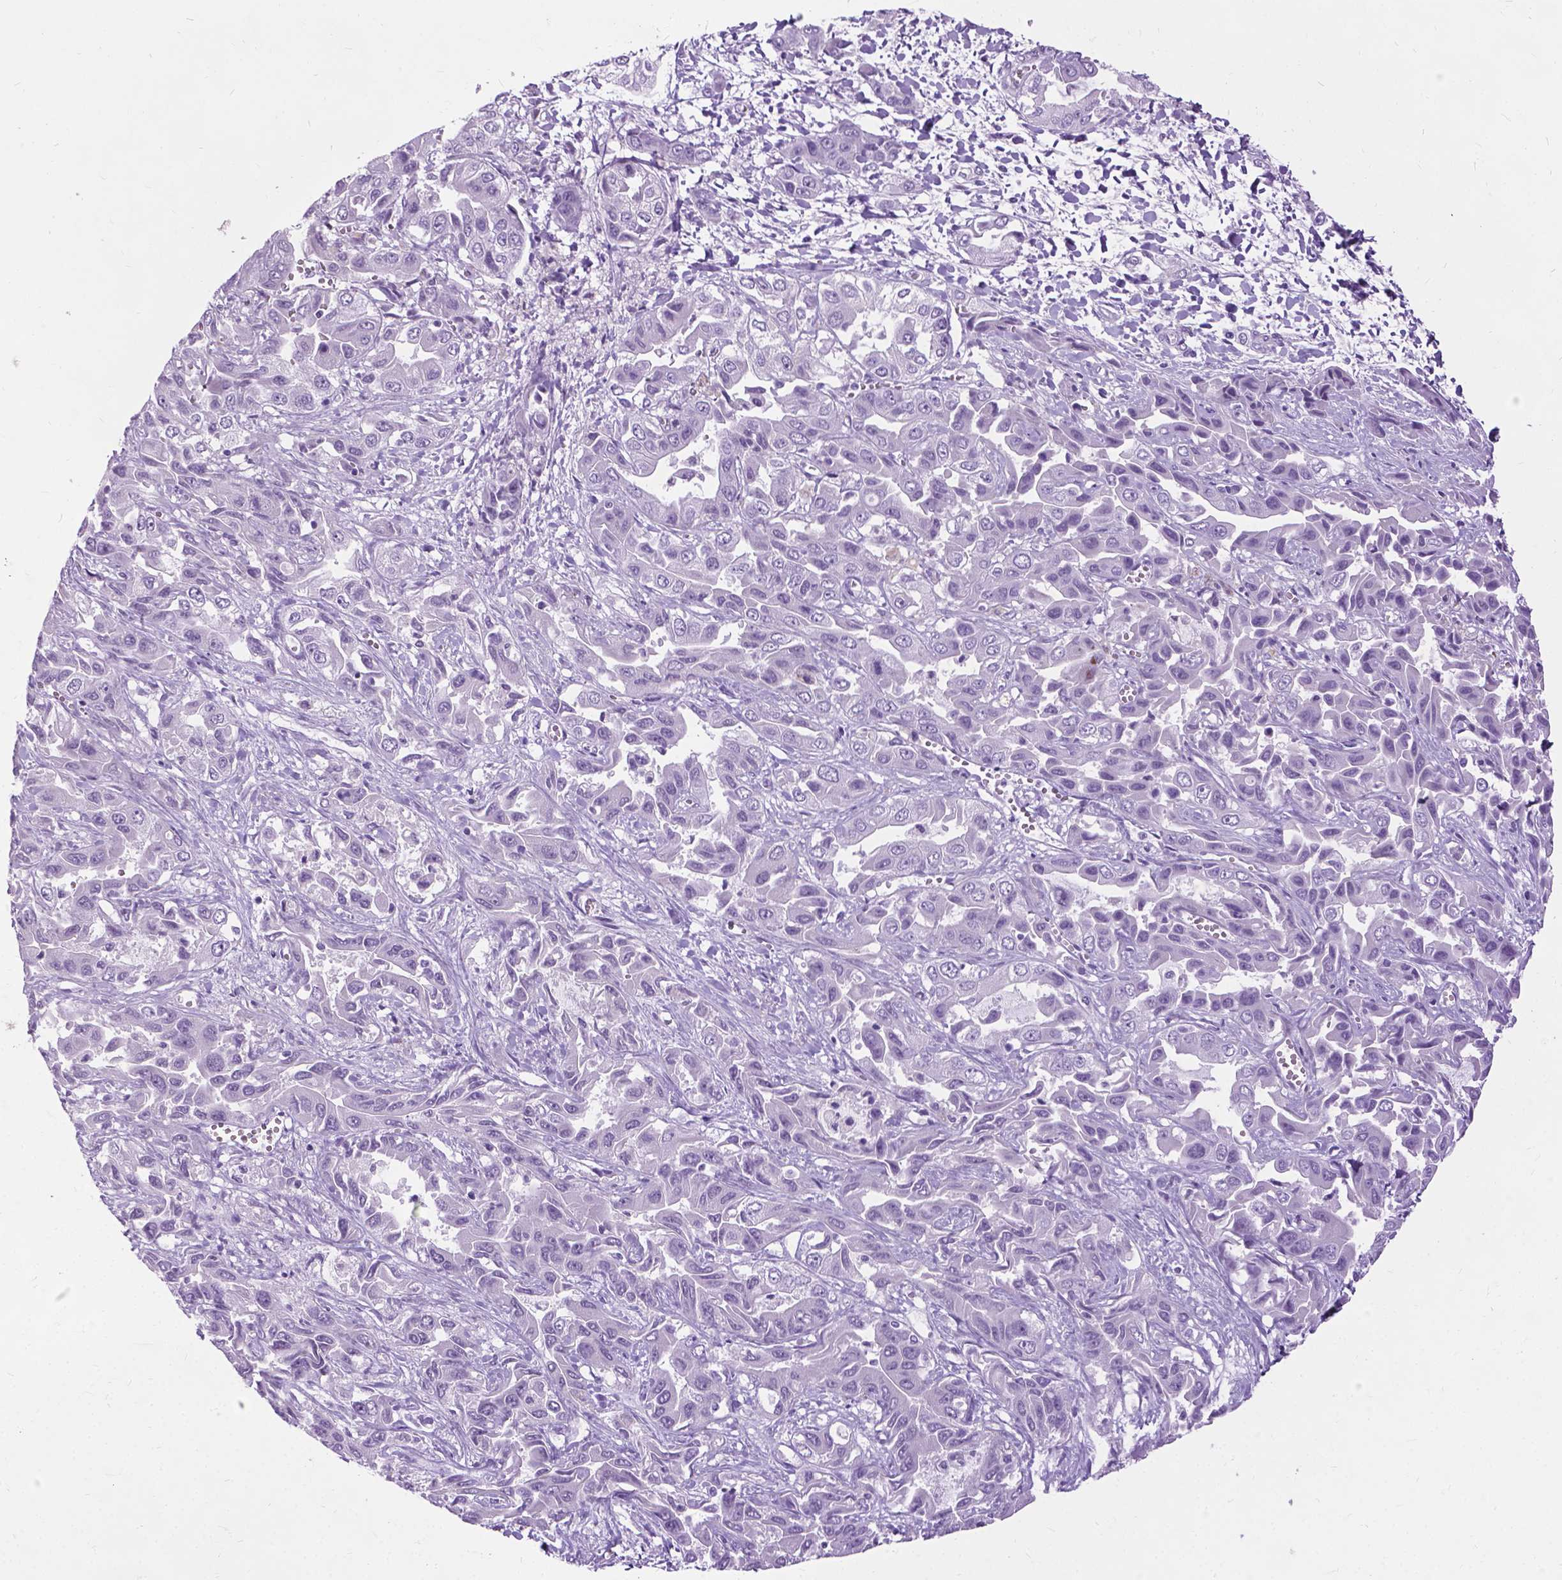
{"staining": {"intensity": "negative", "quantity": "none", "location": "none"}, "tissue": "liver cancer", "cell_type": "Tumor cells", "image_type": "cancer", "snomed": [{"axis": "morphology", "description": "Cholangiocarcinoma"}, {"axis": "topography", "description": "Liver"}], "caption": "The micrograph shows no significant staining in tumor cells of liver cancer (cholangiocarcinoma).", "gene": "PROB1", "patient": {"sex": "female", "age": 52}}